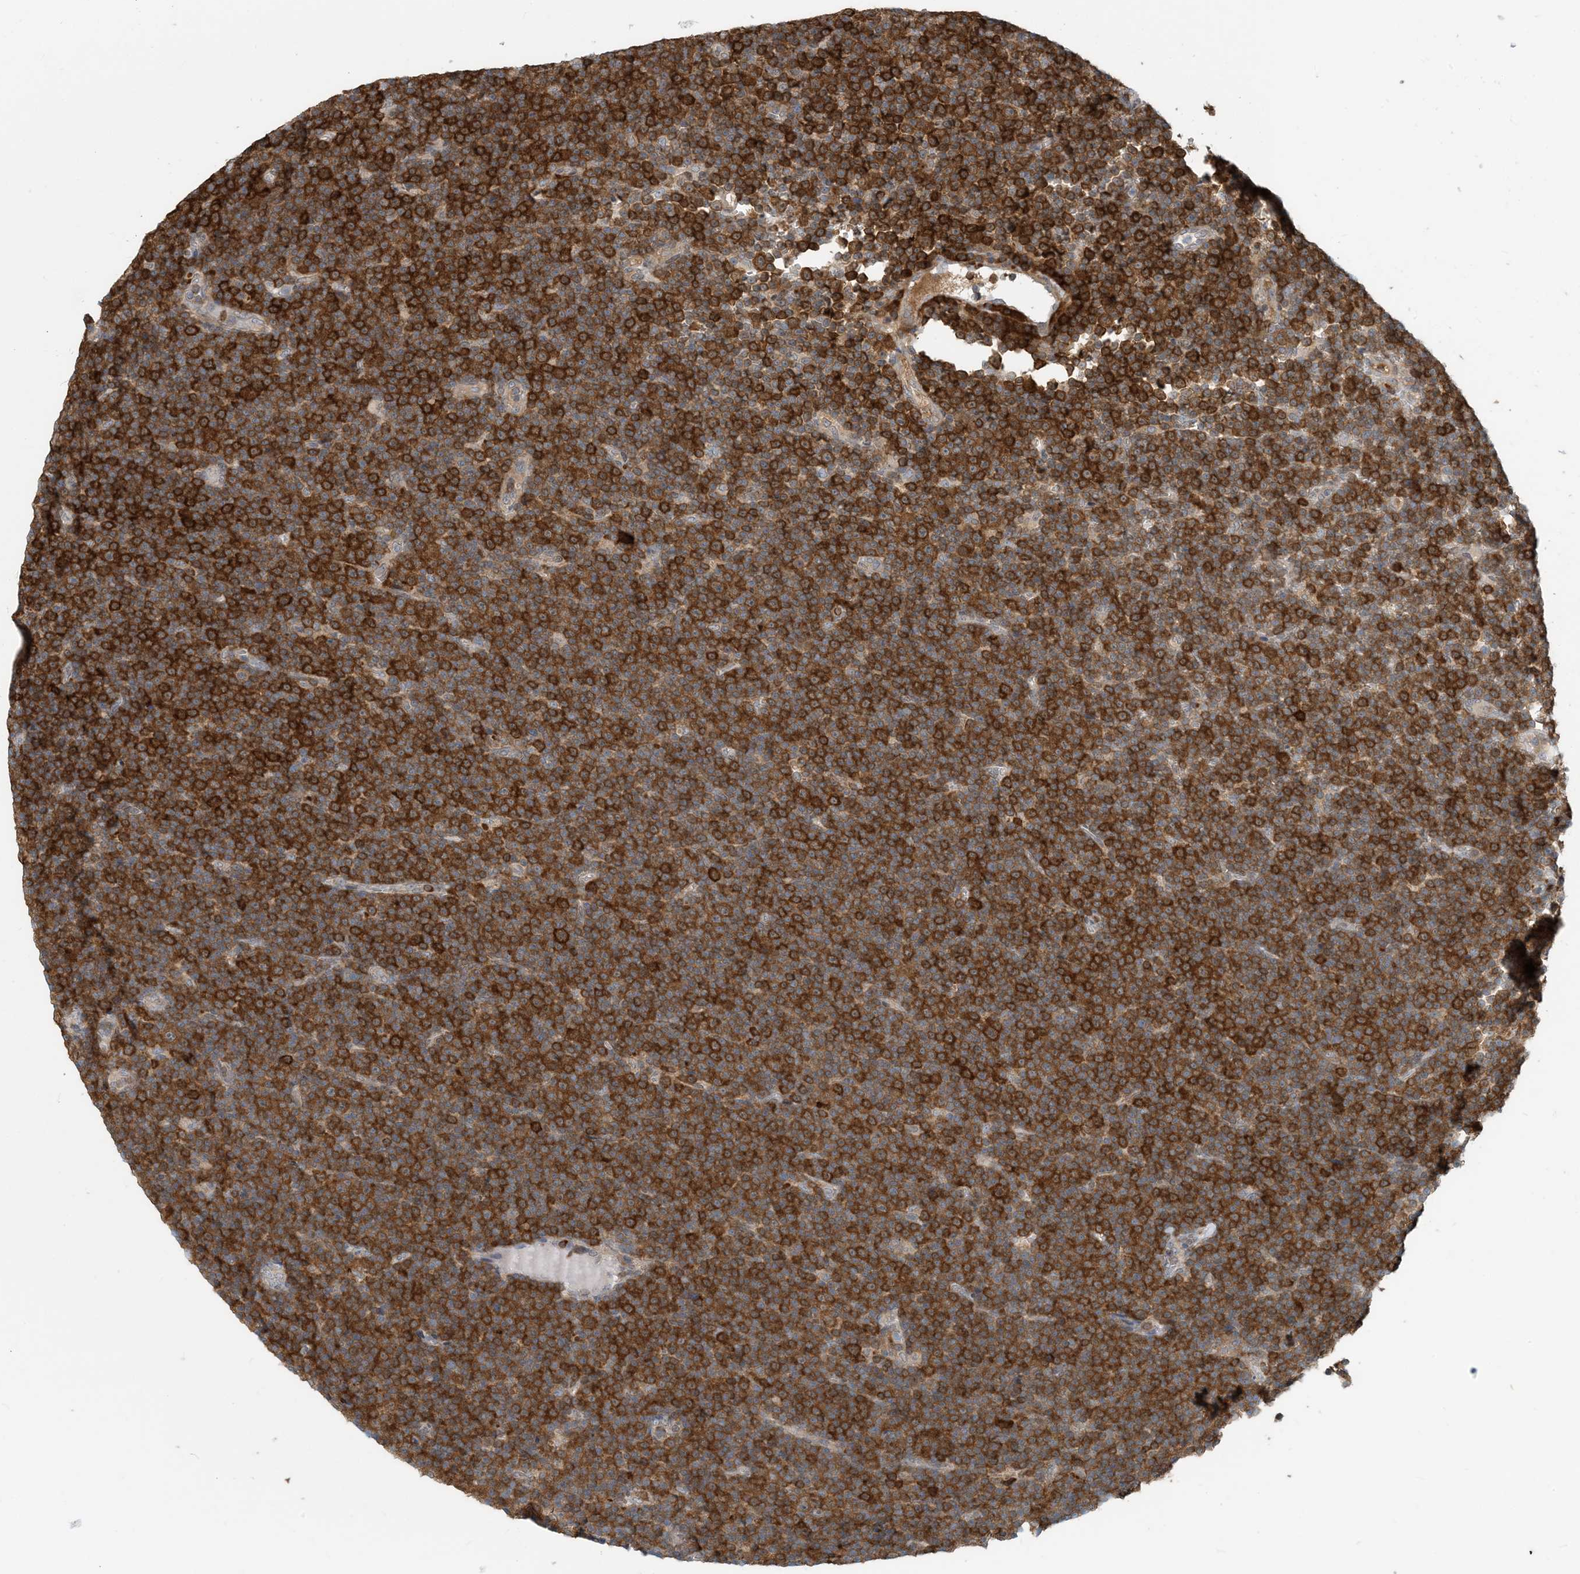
{"staining": {"intensity": "strong", "quantity": ">75%", "location": "cytoplasmic/membranous"}, "tissue": "lymphoma", "cell_type": "Tumor cells", "image_type": "cancer", "snomed": [{"axis": "morphology", "description": "Malignant lymphoma, non-Hodgkin's type, Low grade"}, {"axis": "topography", "description": "Lymph node"}], "caption": "Strong cytoplasmic/membranous protein positivity is appreciated in about >75% of tumor cells in lymphoma.", "gene": "ZC3H12A", "patient": {"sex": "female", "age": 67}}